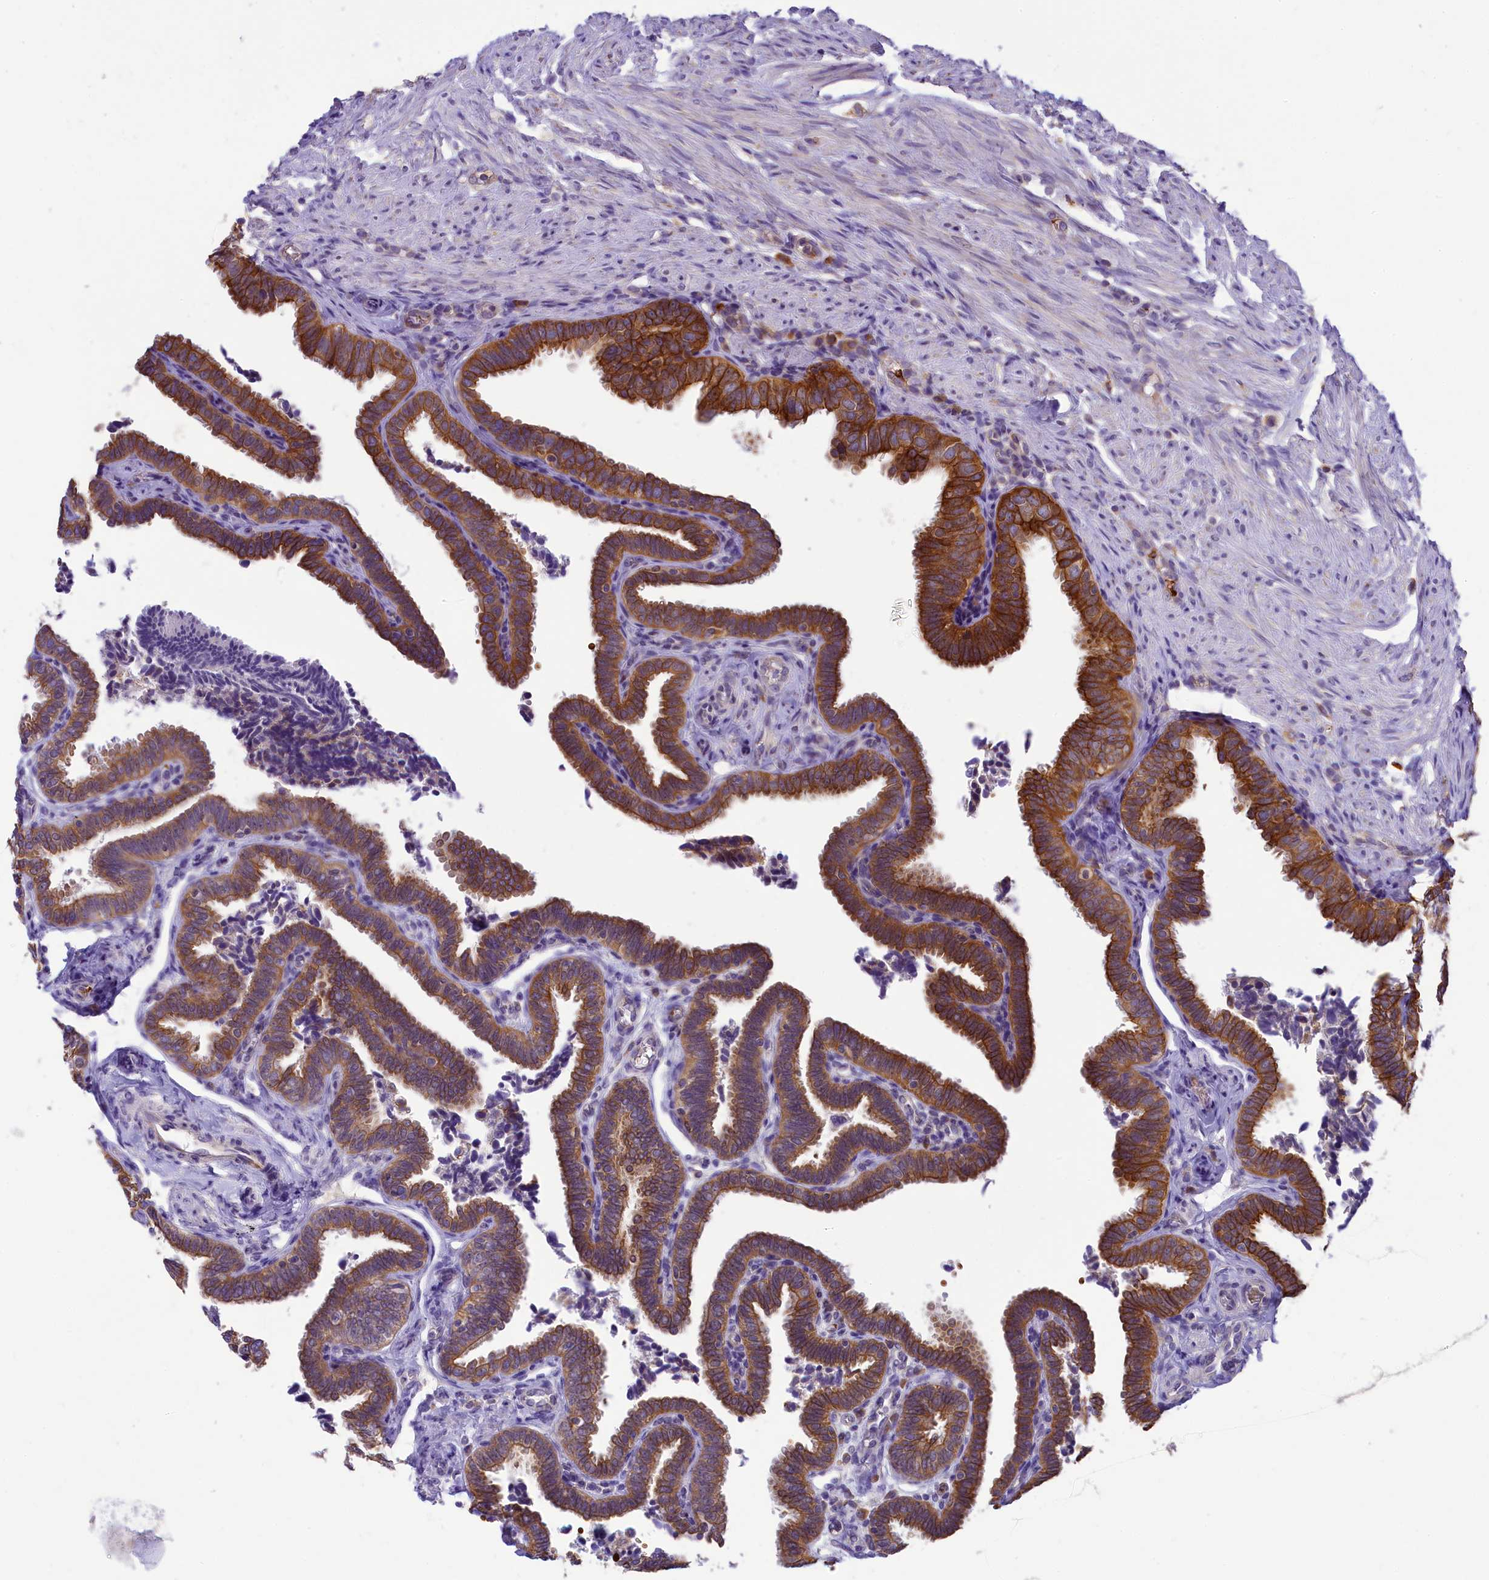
{"staining": {"intensity": "strong", "quantity": ">75%", "location": "cytoplasmic/membranous"}, "tissue": "fallopian tube", "cell_type": "Glandular cells", "image_type": "normal", "snomed": [{"axis": "morphology", "description": "Normal tissue, NOS"}, {"axis": "topography", "description": "Fallopian tube"}], "caption": "Fallopian tube stained with DAB immunohistochemistry displays high levels of strong cytoplasmic/membranous expression in approximately >75% of glandular cells. (IHC, brightfield microscopy, high magnification).", "gene": "LARP4", "patient": {"sex": "female", "age": 39}}